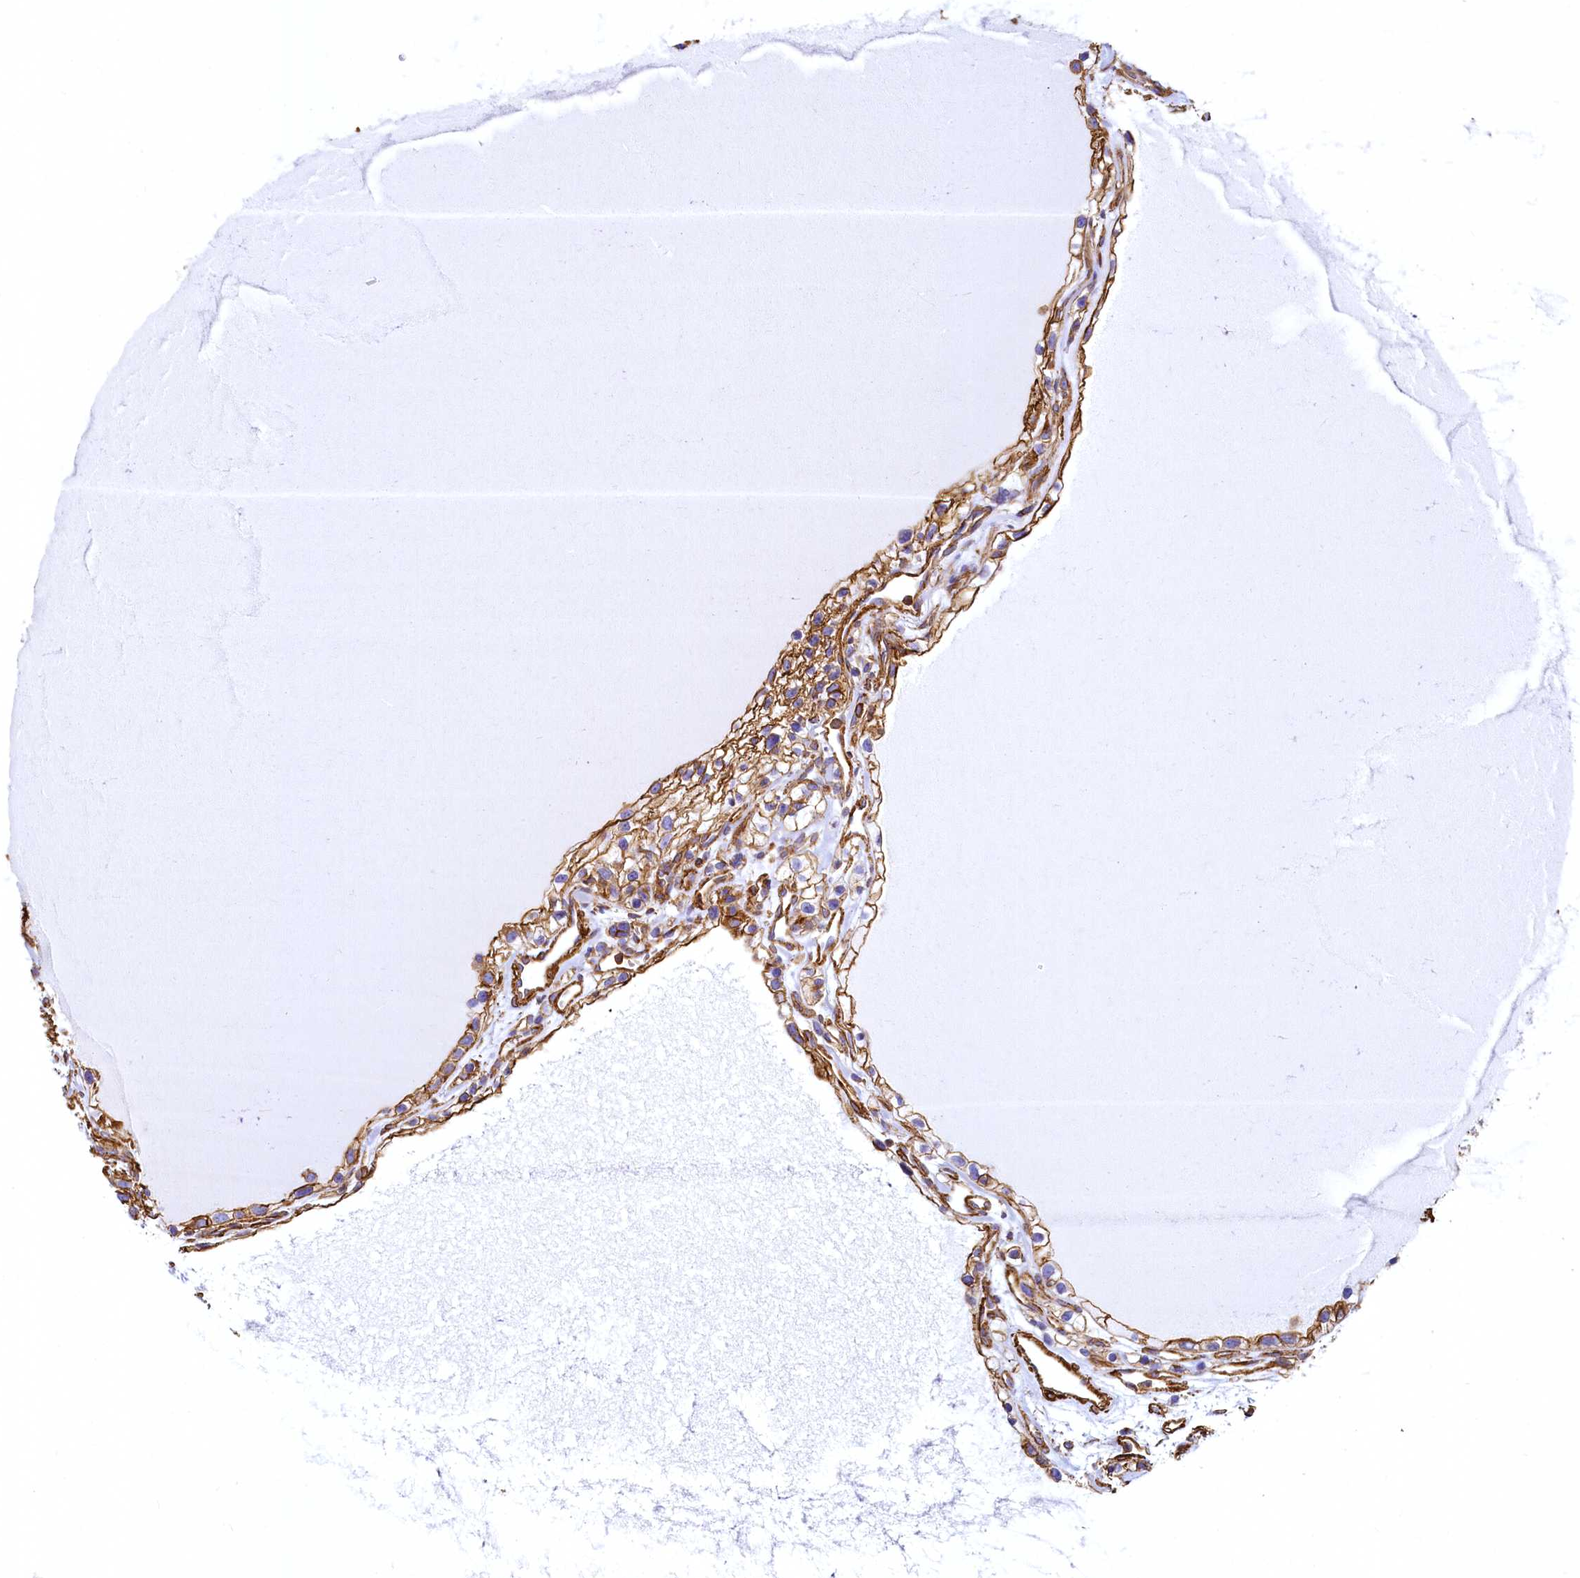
{"staining": {"intensity": "strong", "quantity": "25%-75%", "location": "cytoplasmic/membranous"}, "tissue": "renal cancer", "cell_type": "Tumor cells", "image_type": "cancer", "snomed": [{"axis": "morphology", "description": "Adenocarcinoma, NOS"}, {"axis": "topography", "description": "Kidney"}], "caption": "About 25%-75% of tumor cells in human renal adenocarcinoma reveal strong cytoplasmic/membranous protein staining as visualized by brown immunohistochemical staining.", "gene": "THBS1", "patient": {"sex": "female", "age": 57}}